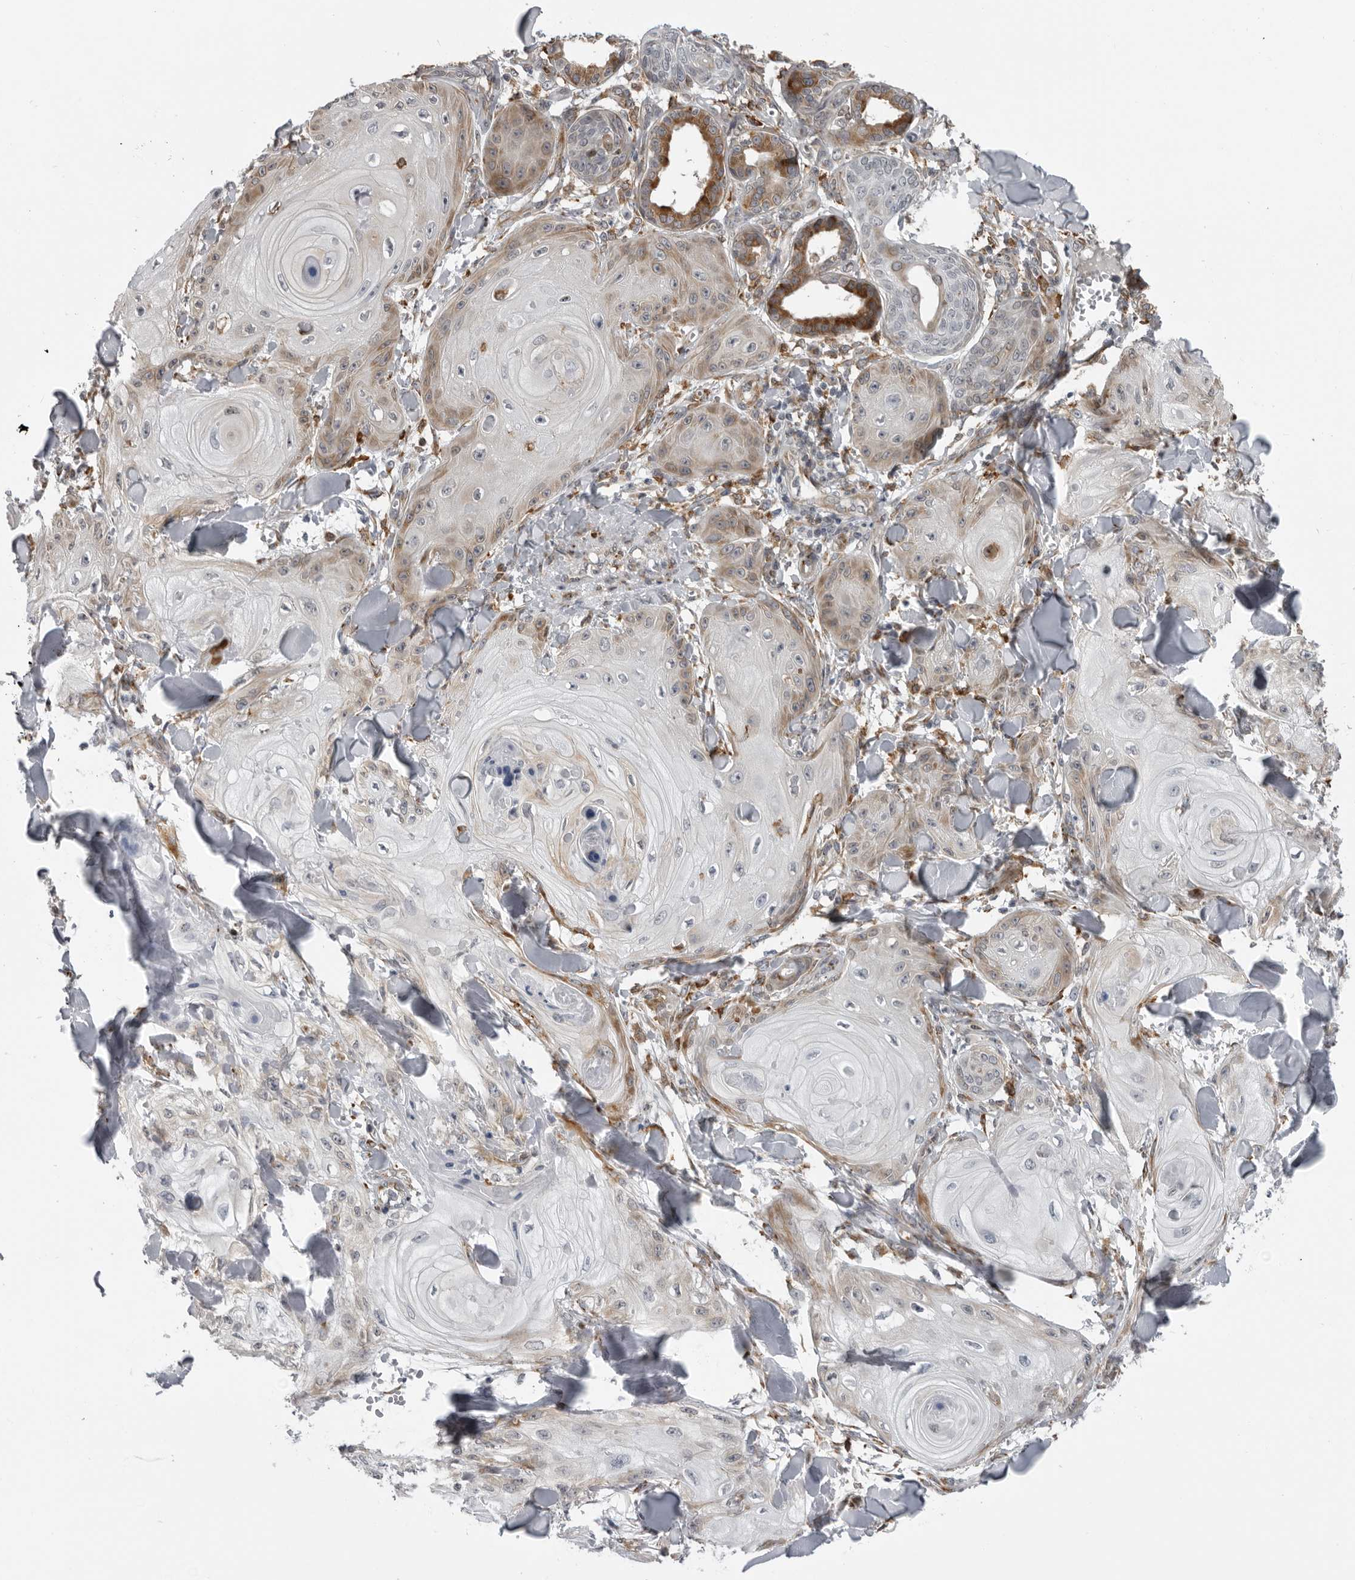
{"staining": {"intensity": "weak", "quantity": "<25%", "location": "cytoplasmic/membranous"}, "tissue": "skin cancer", "cell_type": "Tumor cells", "image_type": "cancer", "snomed": [{"axis": "morphology", "description": "Squamous cell carcinoma, NOS"}, {"axis": "topography", "description": "Skin"}], "caption": "This photomicrograph is of skin cancer (squamous cell carcinoma) stained with immunohistochemistry (IHC) to label a protein in brown with the nuclei are counter-stained blue. There is no expression in tumor cells.", "gene": "ALPK2", "patient": {"sex": "male", "age": 74}}